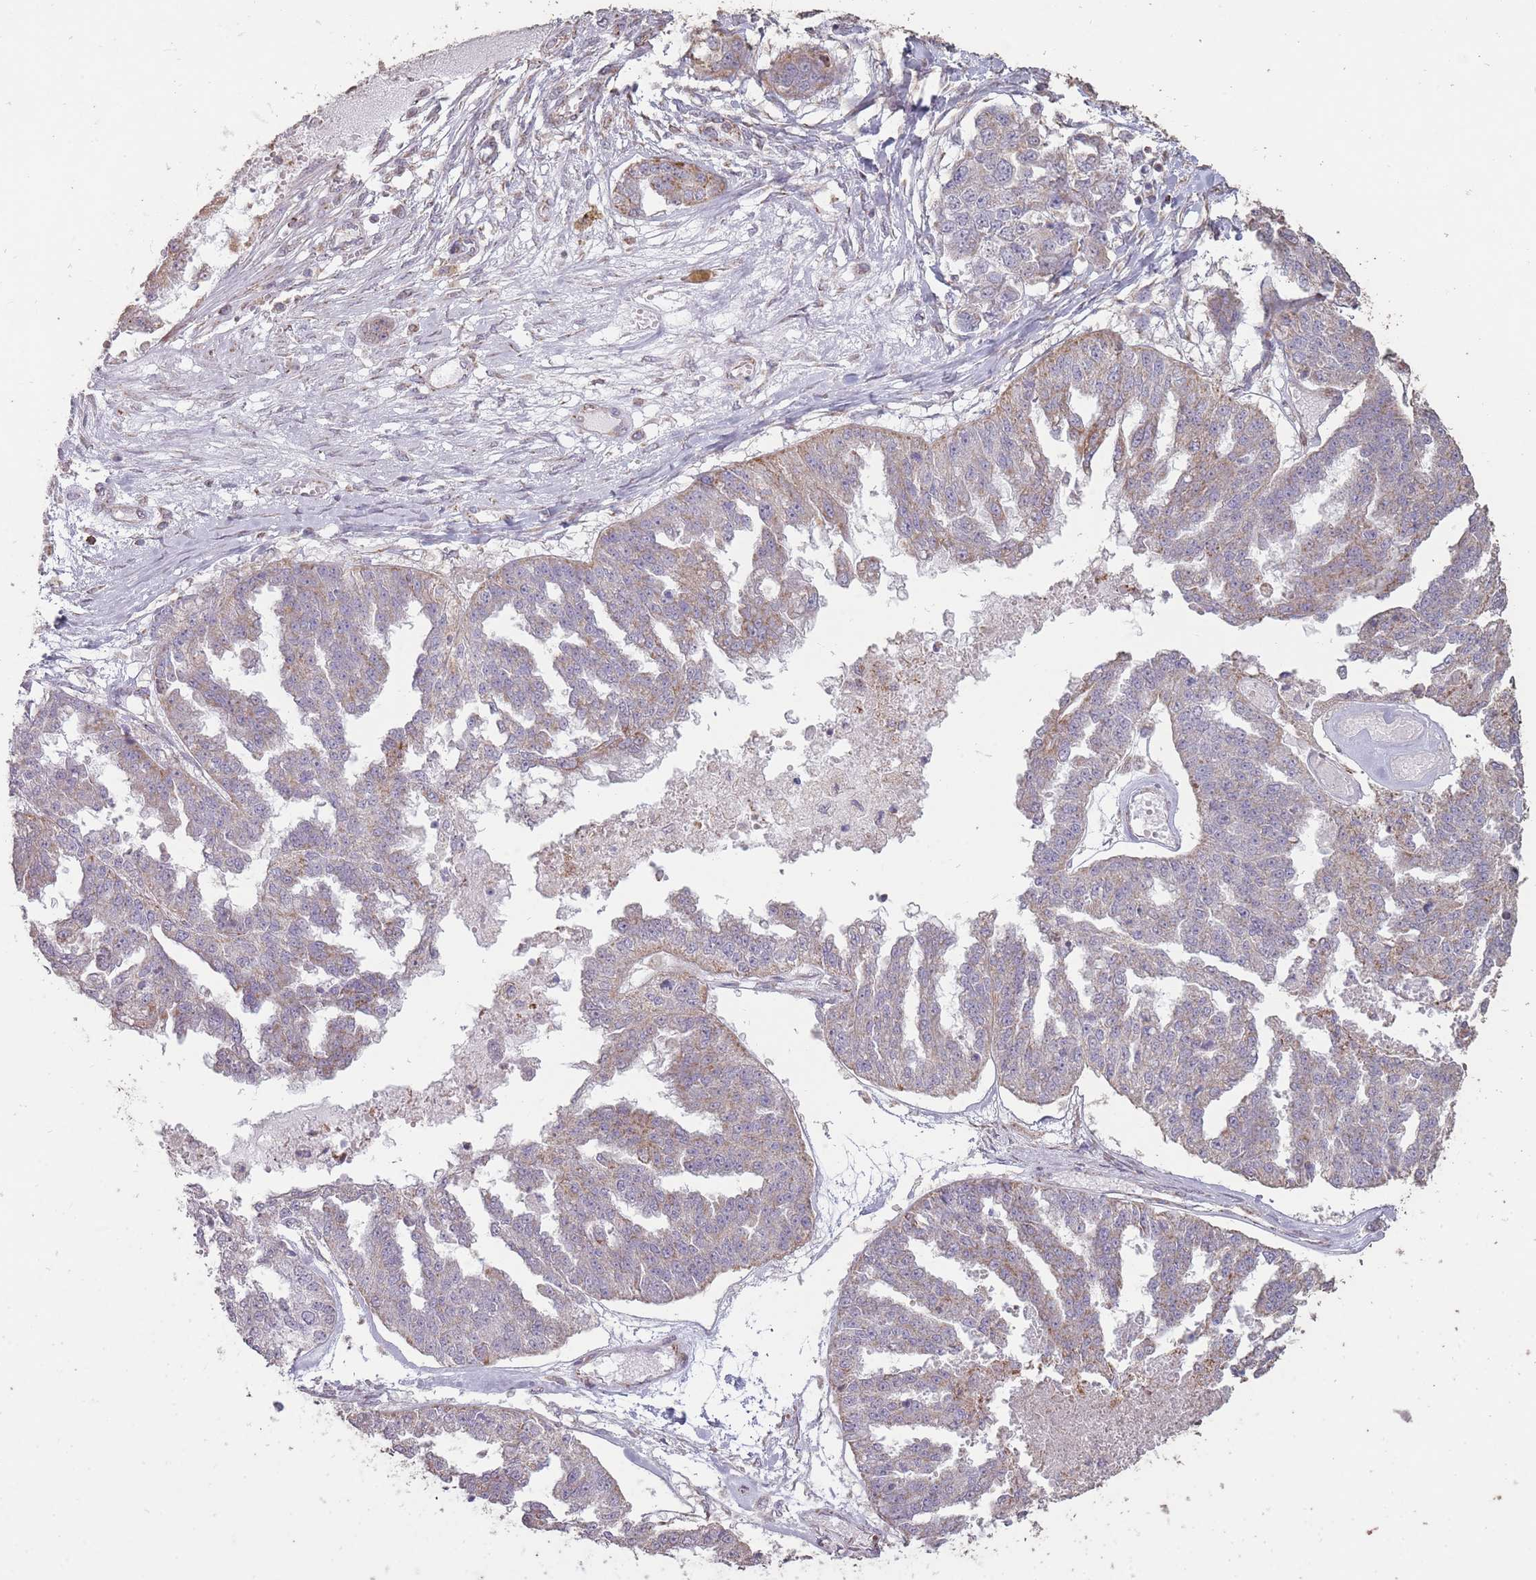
{"staining": {"intensity": "weak", "quantity": "<25%", "location": "cytoplasmic/membranous"}, "tissue": "ovarian cancer", "cell_type": "Tumor cells", "image_type": "cancer", "snomed": [{"axis": "morphology", "description": "Cystadenocarcinoma, serous, NOS"}, {"axis": "topography", "description": "Ovary"}], "caption": "This micrograph is of ovarian cancer (serous cystadenocarcinoma) stained with immunohistochemistry to label a protein in brown with the nuclei are counter-stained blue. There is no expression in tumor cells.", "gene": "CNOT8", "patient": {"sex": "female", "age": 58}}